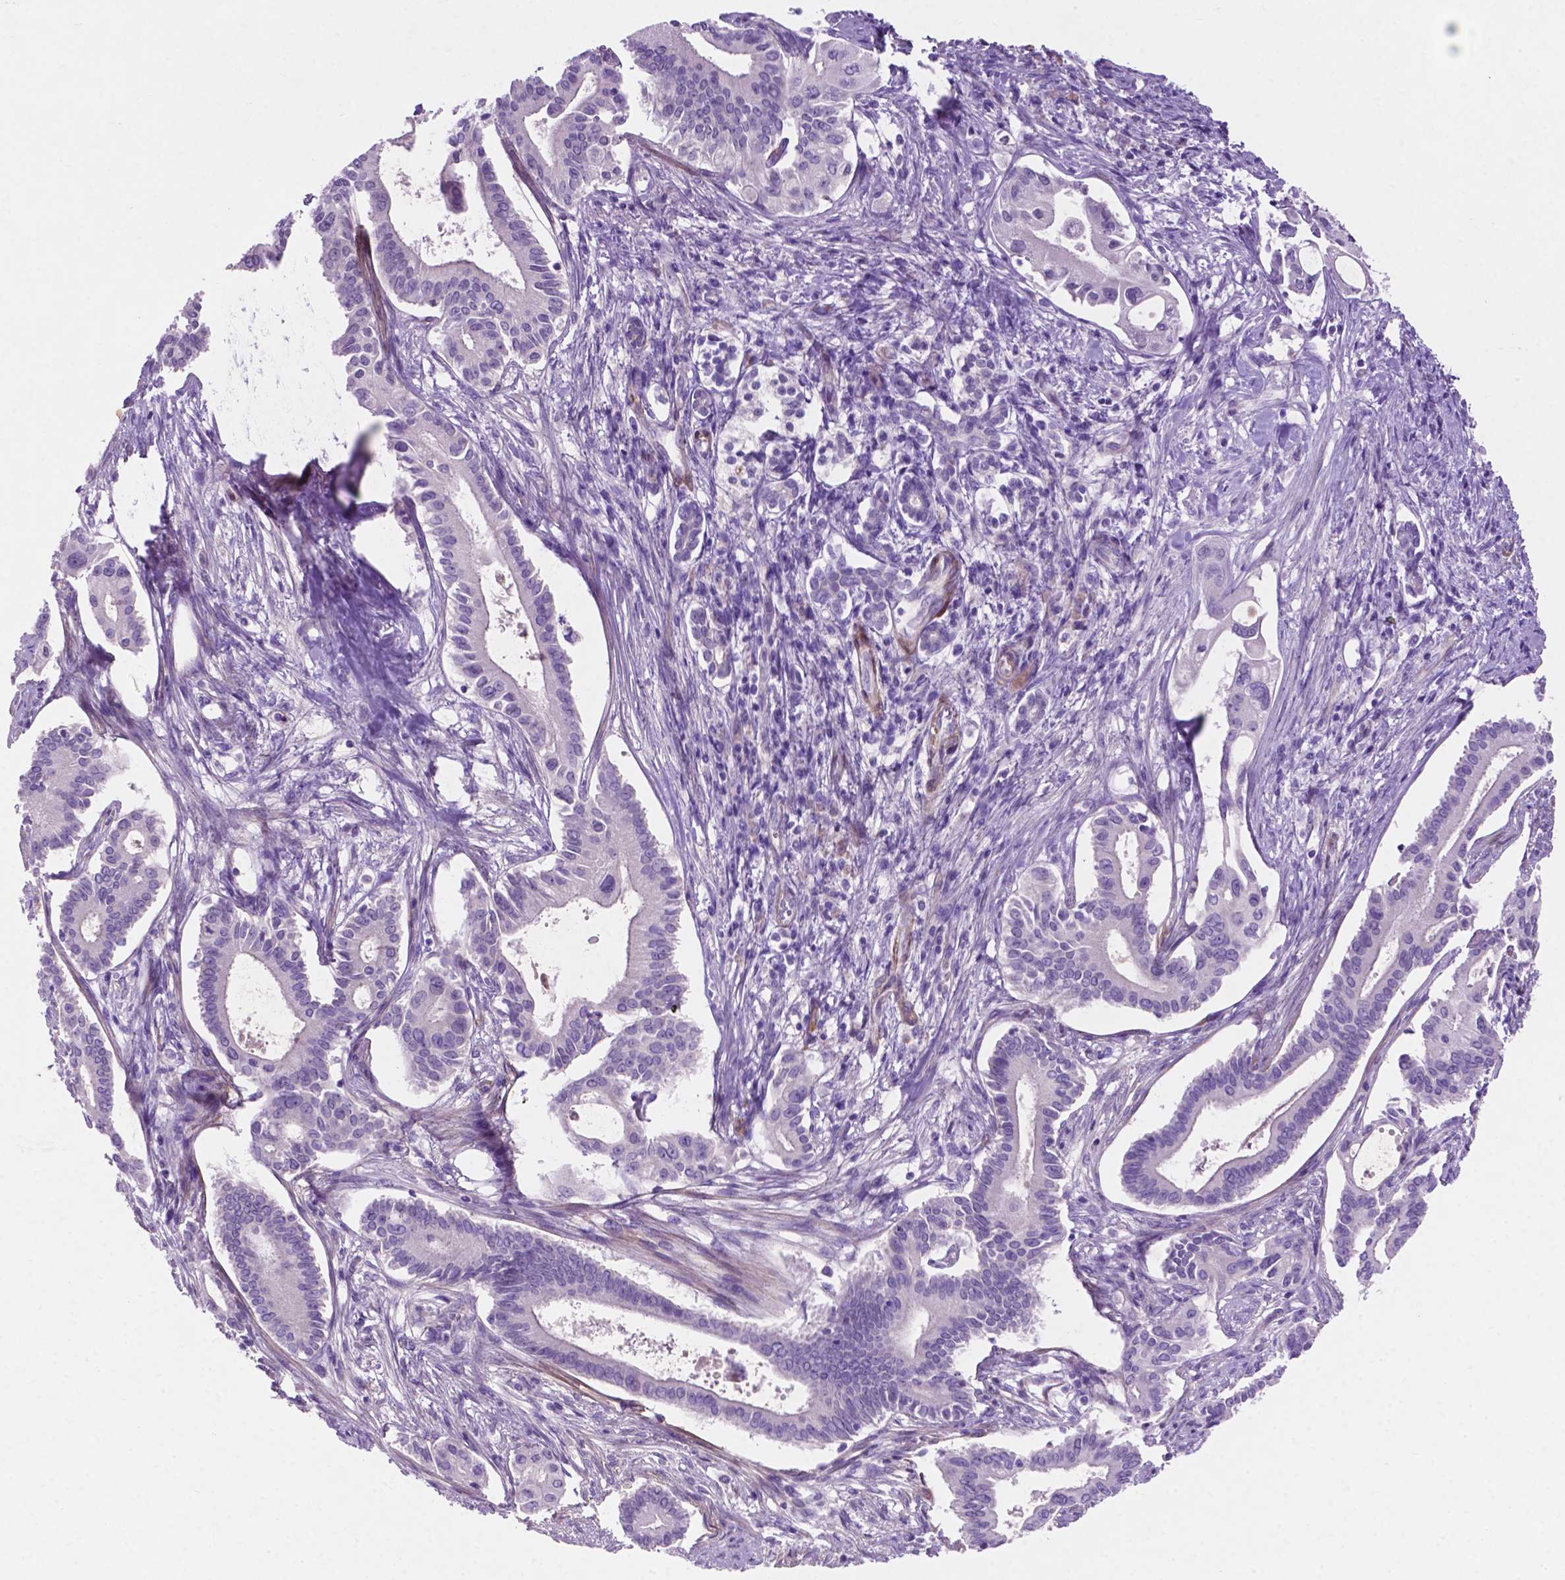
{"staining": {"intensity": "negative", "quantity": "none", "location": "none"}, "tissue": "pancreatic cancer", "cell_type": "Tumor cells", "image_type": "cancer", "snomed": [{"axis": "morphology", "description": "Adenocarcinoma, NOS"}, {"axis": "topography", "description": "Pancreas"}], "caption": "A high-resolution photomicrograph shows immunohistochemistry staining of adenocarcinoma (pancreatic), which demonstrates no significant staining in tumor cells. The staining is performed using DAB (3,3'-diaminobenzidine) brown chromogen with nuclei counter-stained in using hematoxylin.", "gene": "ASPG", "patient": {"sex": "female", "age": 68}}